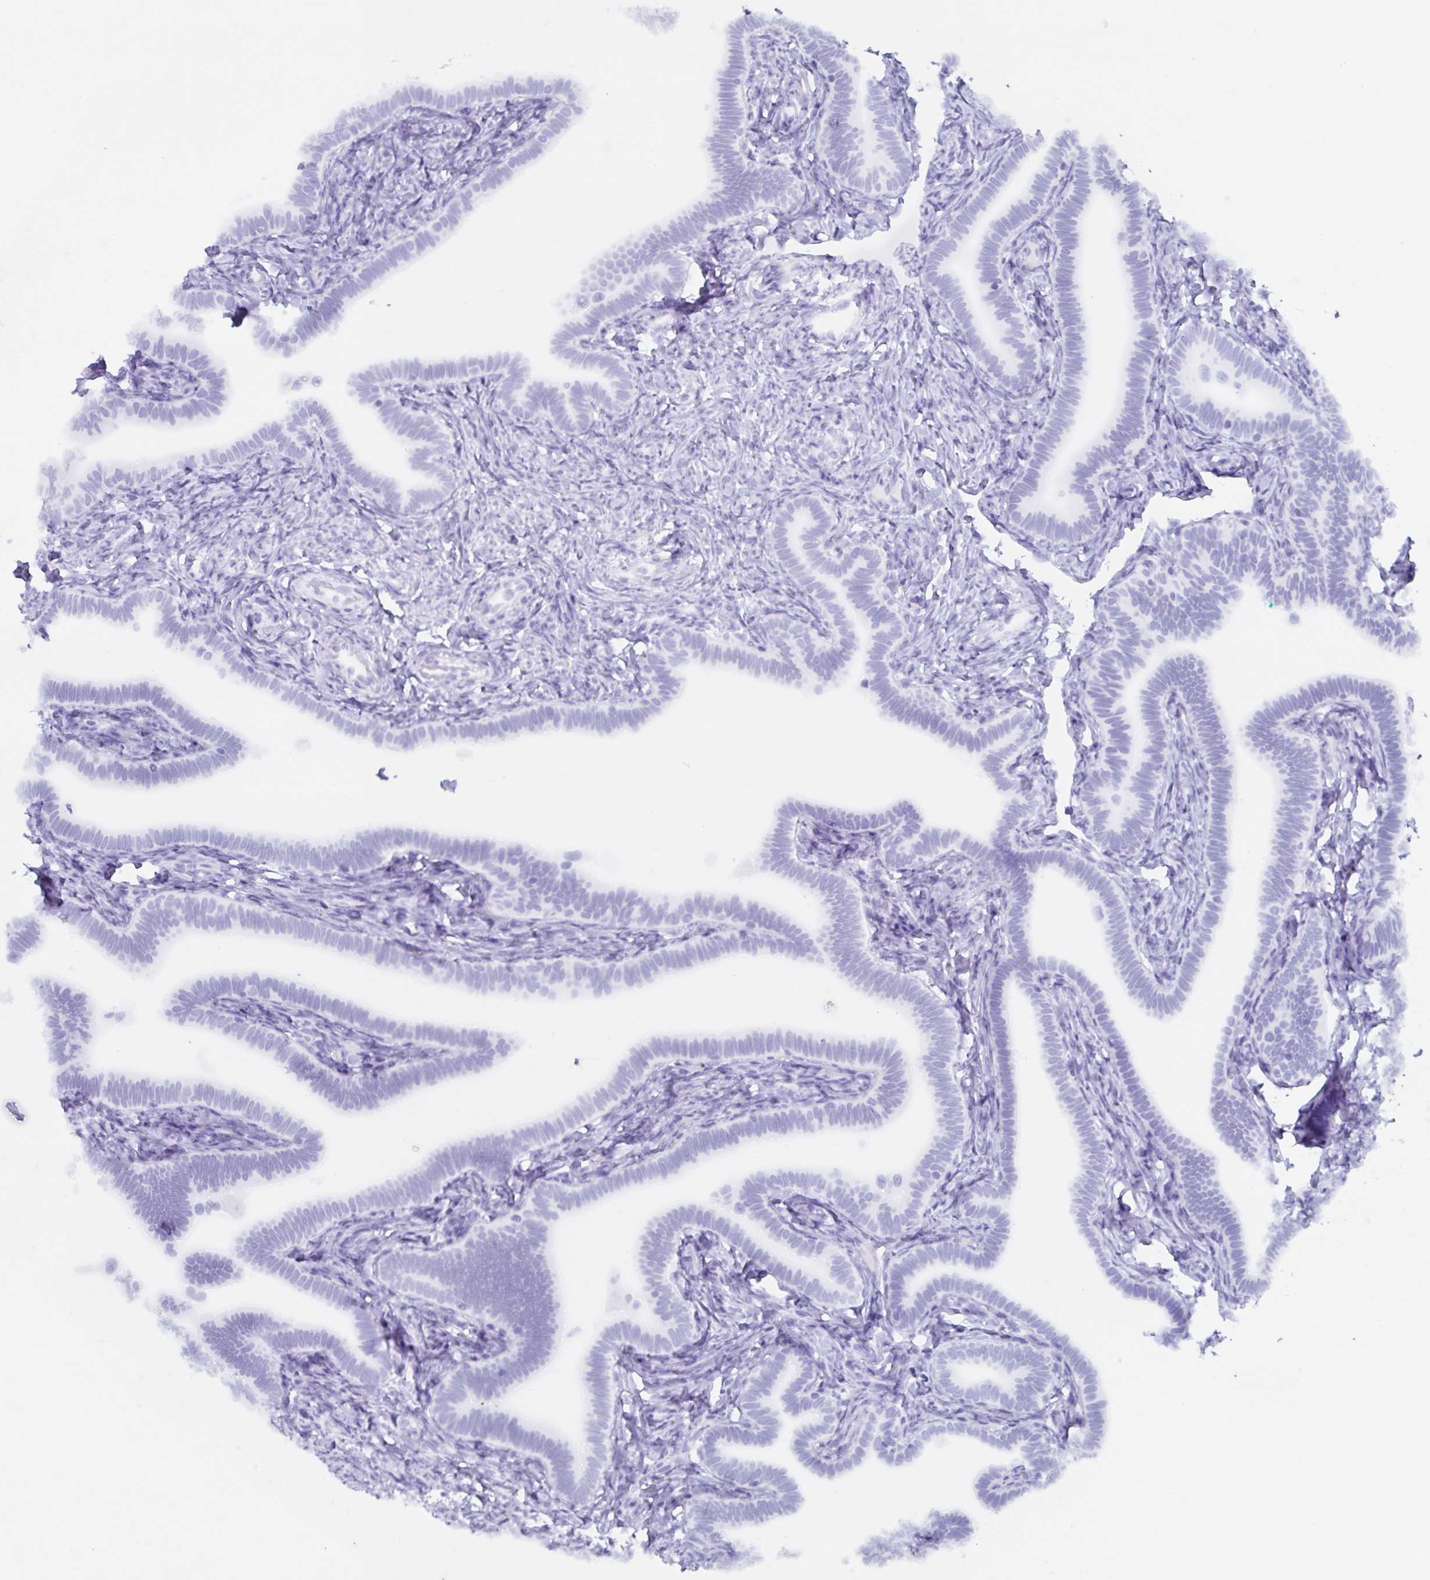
{"staining": {"intensity": "negative", "quantity": "none", "location": "none"}, "tissue": "fallopian tube", "cell_type": "Glandular cells", "image_type": "normal", "snomed": [{"axis": "morphology", "description": "Normal tissue, NOS"}, {"axis": "topography", "description": "Fallopian tube"}], "caption": "Immunohistochemical staining of normal human fallopian tube demonstrates no significant expression in glandular cells. (Brightfield microscopy of DAB (3,3'-diaminobenzidine) immunohistochemistry at high magnification).", "gene": "POU2F3", "patient": {"sex": "female", "age": 69}}